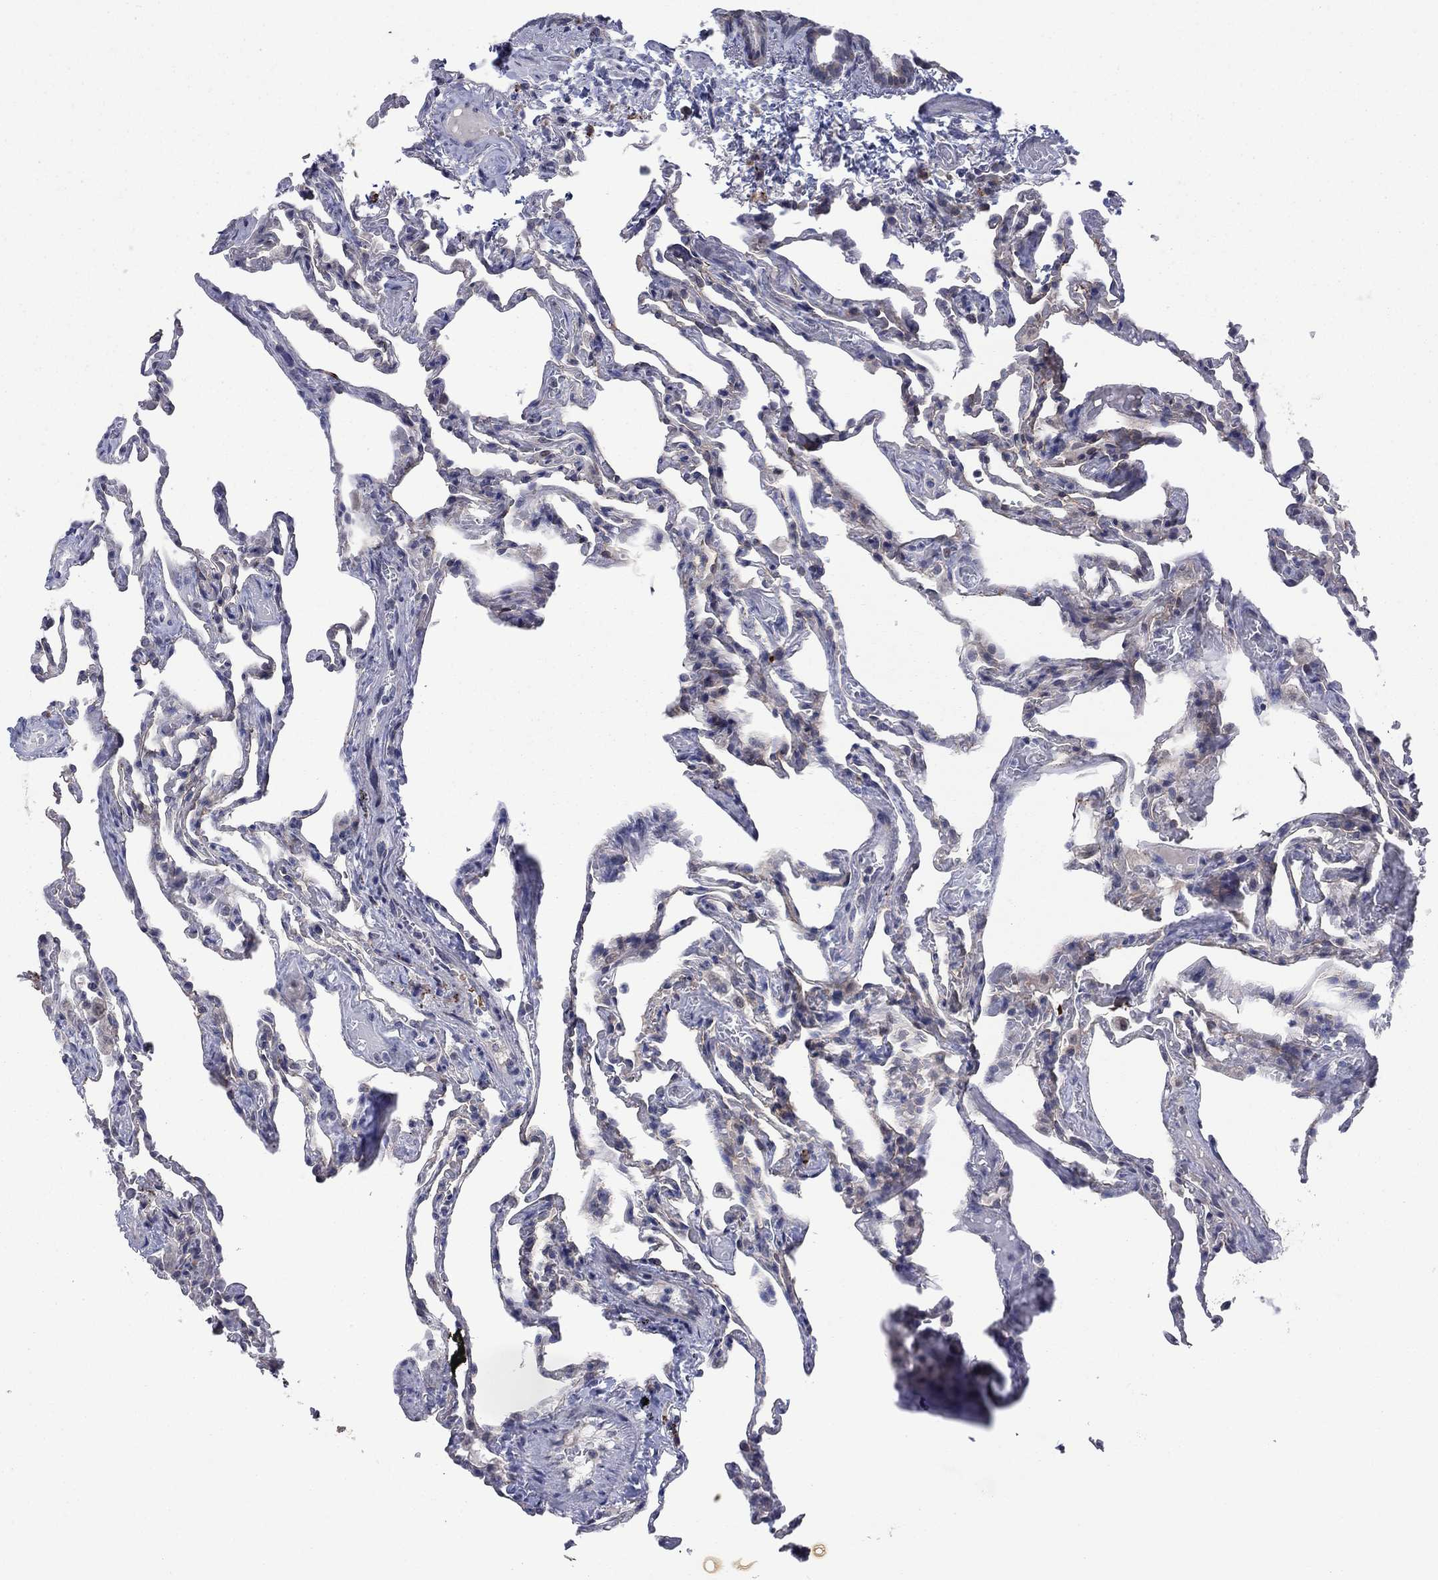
{"staining": {"intensity": "negative", "quantity": "none", "location": "none"}, "tissue": "lung", "cell_type": "Alveolar cells", "image_type": "normal", "snomed": [{"axis": "morphology", "description": "Normal tissue, NOS"}, {"axis": "topography", "description": "Lung"}], "caption": "Alveolar cells are negative for protein expression in normal human lung. (DAB (3,3'-diaminobenzidine) immunohistochemistry (IHC) with hematoxylin counter stain).", "gene": "SDC1", "patient": {"sex": "female", "age": 43}}